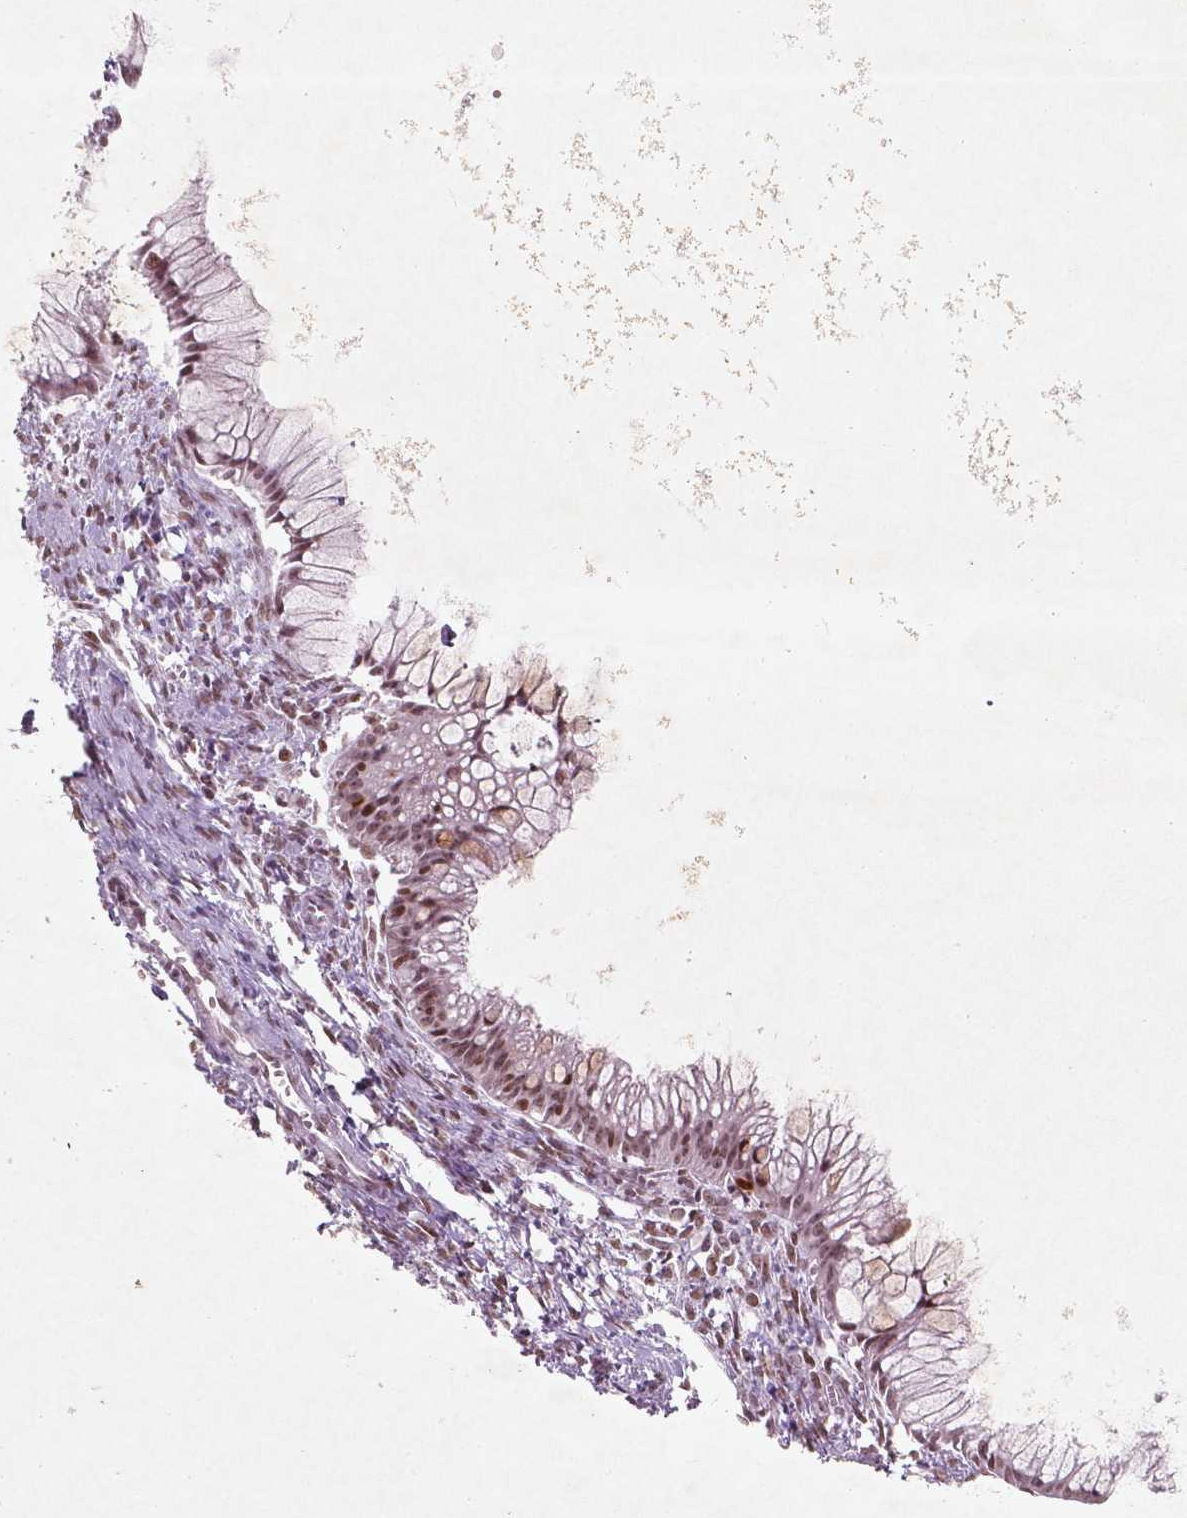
{"staining": {"intensity": "moderate", "quantity": ">75%", "location": "nuclear"}, "tissue": "ovarian cancer", "cell_type": "Tumor cells", "image_type": "cancer", "snomed": [{"axis": "morphology", "description": "Cystadenocarcinoma, mucinous, NOS"}, {"axis": "topography", "description": "Ovary"}], "caption": "IHC of ovarian cancer (mucinous cystadenocarcinoma) shows medium levels of moderate nuclear expression in about >75% of tumor cells.", "gene": "HMG20B", "patient": {"sex": "female", "age": 41}}